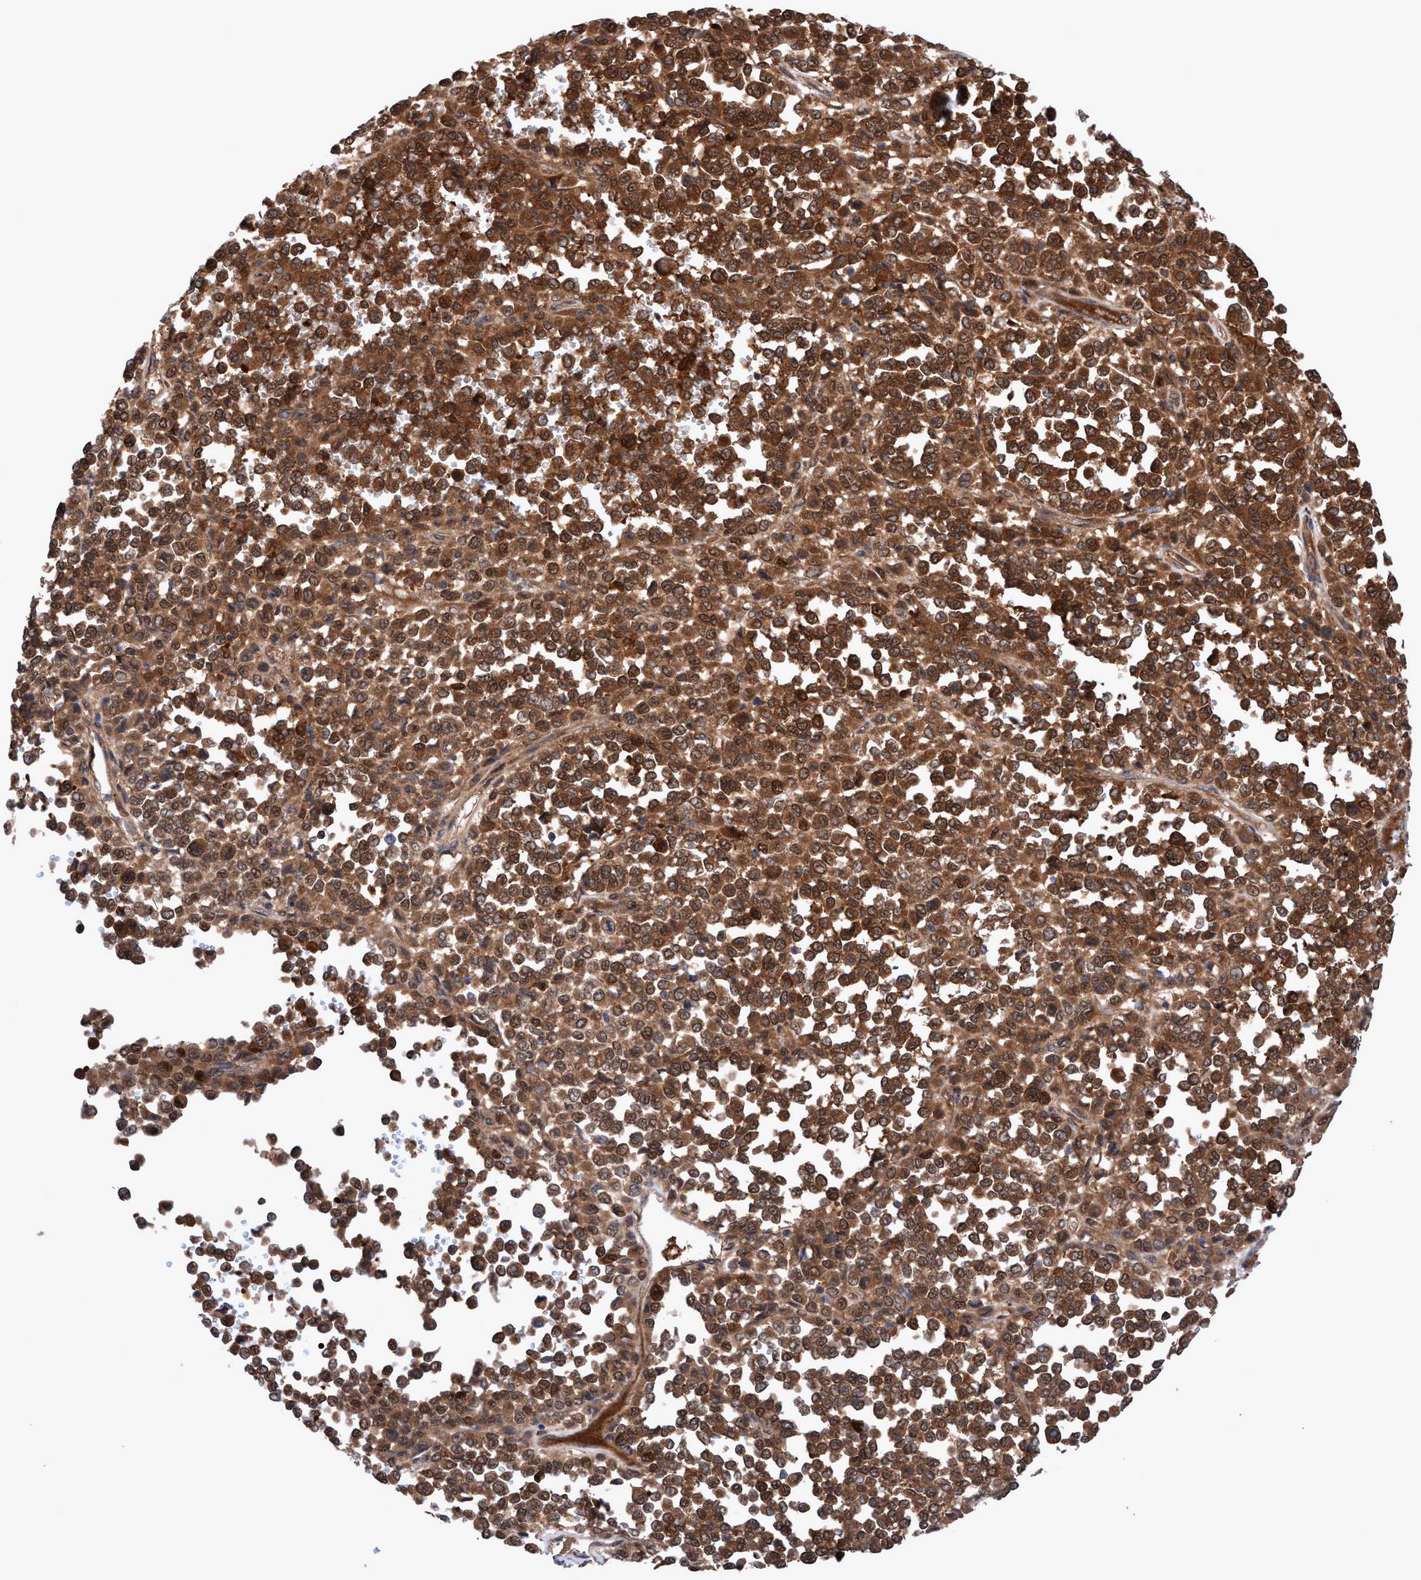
{"staining": {"intensity": "strong", "quantity": ">75%", "location": "cytoplasmic/membranous"}, "tissue": "melanoma", "cell_type": "Tumor cells", "image_type": "cancer", "snomed": [{"axis": "morphology", "description": "Malignant melanoma, Metastatic site"}, {"axis": "topography", "description": "Pancreas"}], "caption": "Malignant melanoma (metastatic site) stained for a protein (brown) exhibits strong cytoplasmic/membranous positive staining in about >75% of tumor cells.", "gene": "GLOD4", "patient": {"sex": "female", "age": 30}}